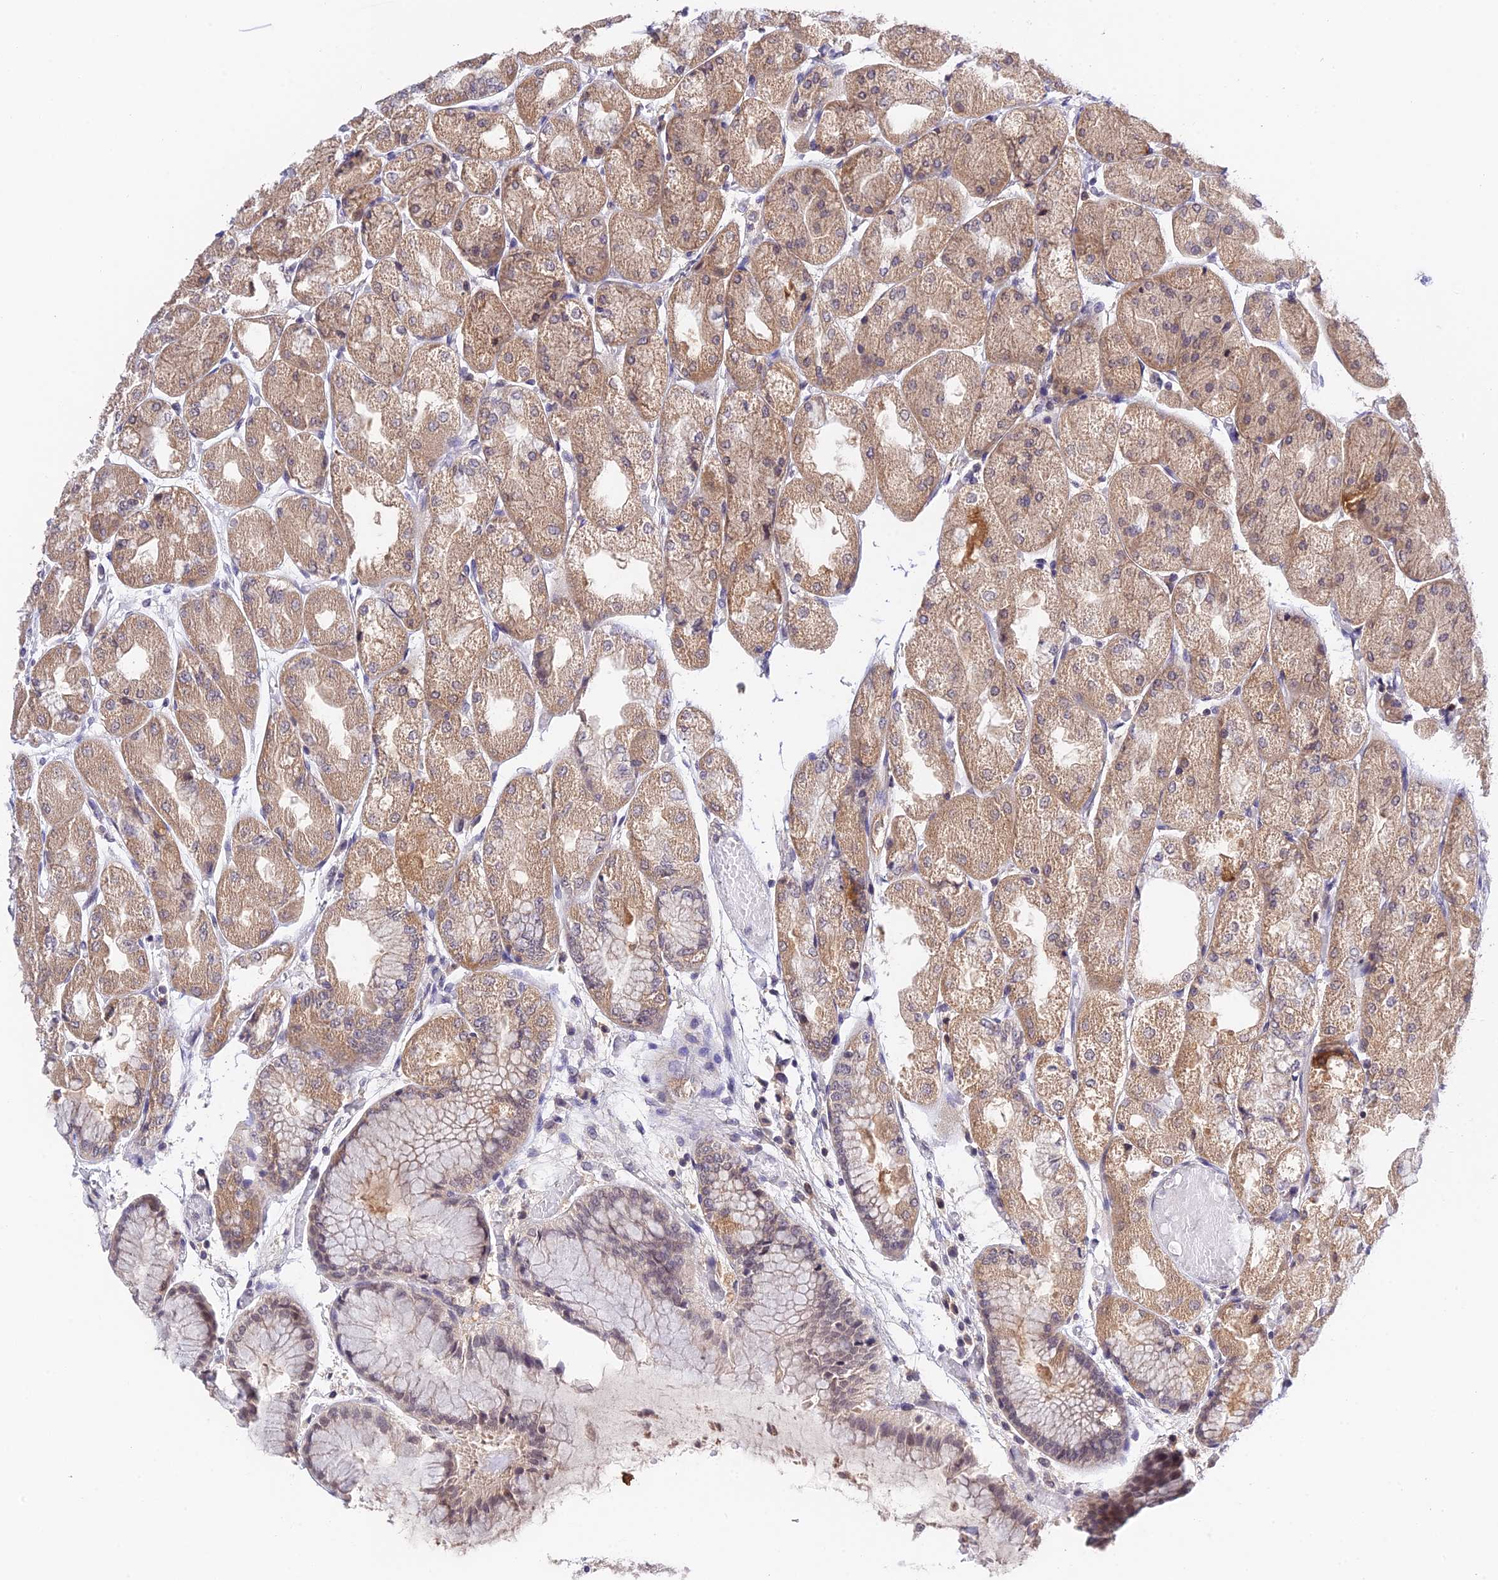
{"staining": {"intensity": "moderate", "quantity": ">75%", "location": "cytoplasmic/membranous"}, "tissue": "stomach", "cell_type": "Glandular cells", "image_type": "normal", "snomed": [{"axis": "morphology", "description": "Normal tissue, NOS"}, {"axis": "topography", "description": "Stomach, upper"}], "caption": "This image demonstrates immunohistochemistry (IHC) staining of unremarkable human stomach, with medium moderate cytoplasmic/membranous expression in approximately >75% of glandular cells.", "gene": "TEKT1", "patient": {"sex": "male", "age": 72}}